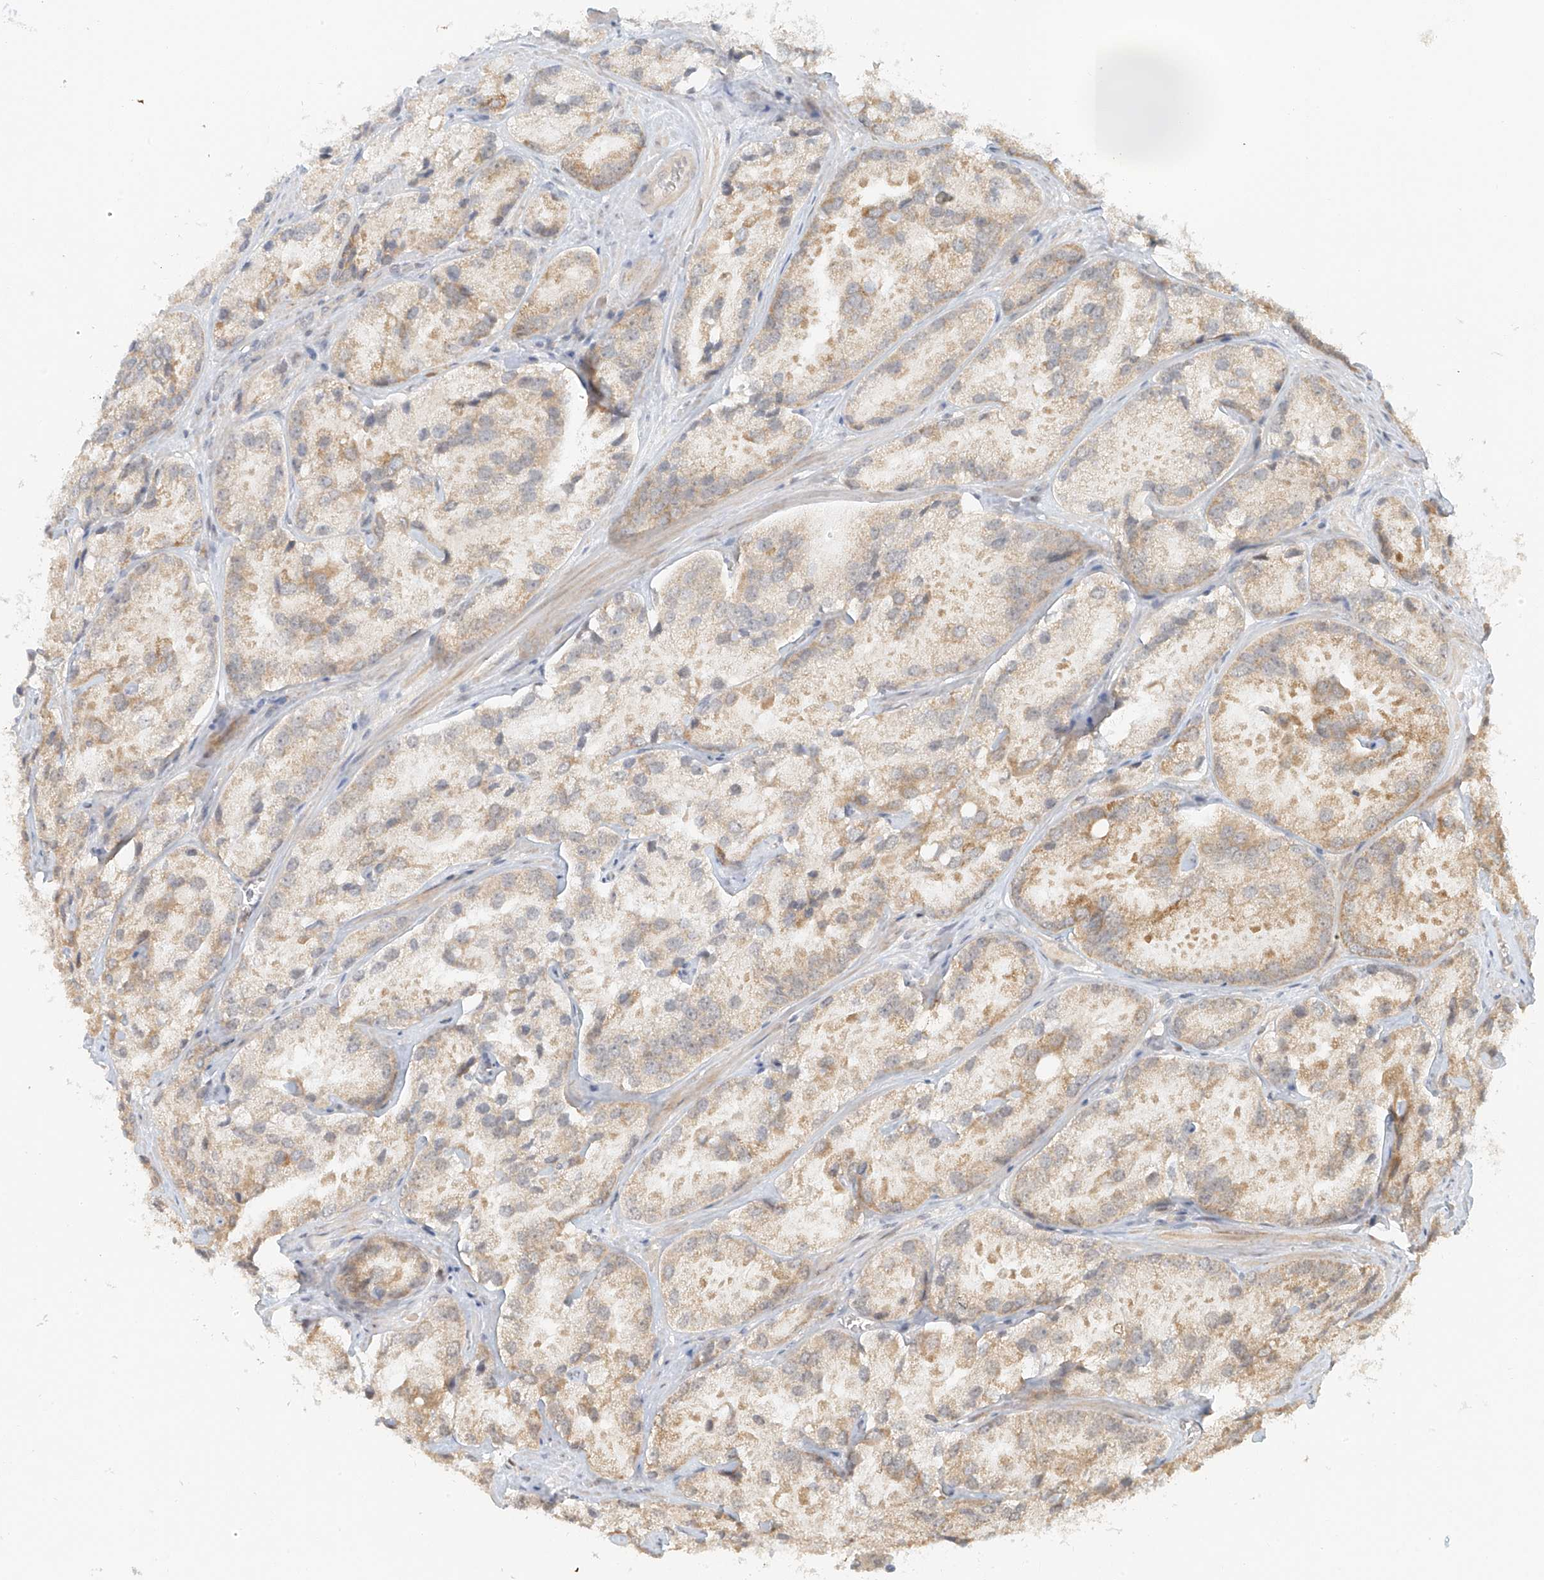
{"staining": {"intensity": "moderate", "quantity": "25%-75%", "location": "cytoplasmic/membranous"}, "tissue": "prostate cancer", "cell_type": "Tumor cells", "image_type": "cancer", "snomed": [{"axis": "morphology", "description": "Adenocarcinoma, High grade"}, {"axis": "topography", "description": "Prostate"}], "caption": "Adenocarcinoma (high-grade) (prostate) stained with DAB IHC demonstrates medium levels of moderate cytoplasmic/membranous positivity in approximately 25%-75% of tumor cells. Immunohistochemistry (ihc) stains the protein in brown and the nuclei are stained blue.", "gene": "MIPEP", "patient": {"sex": "male", "age": 66}}